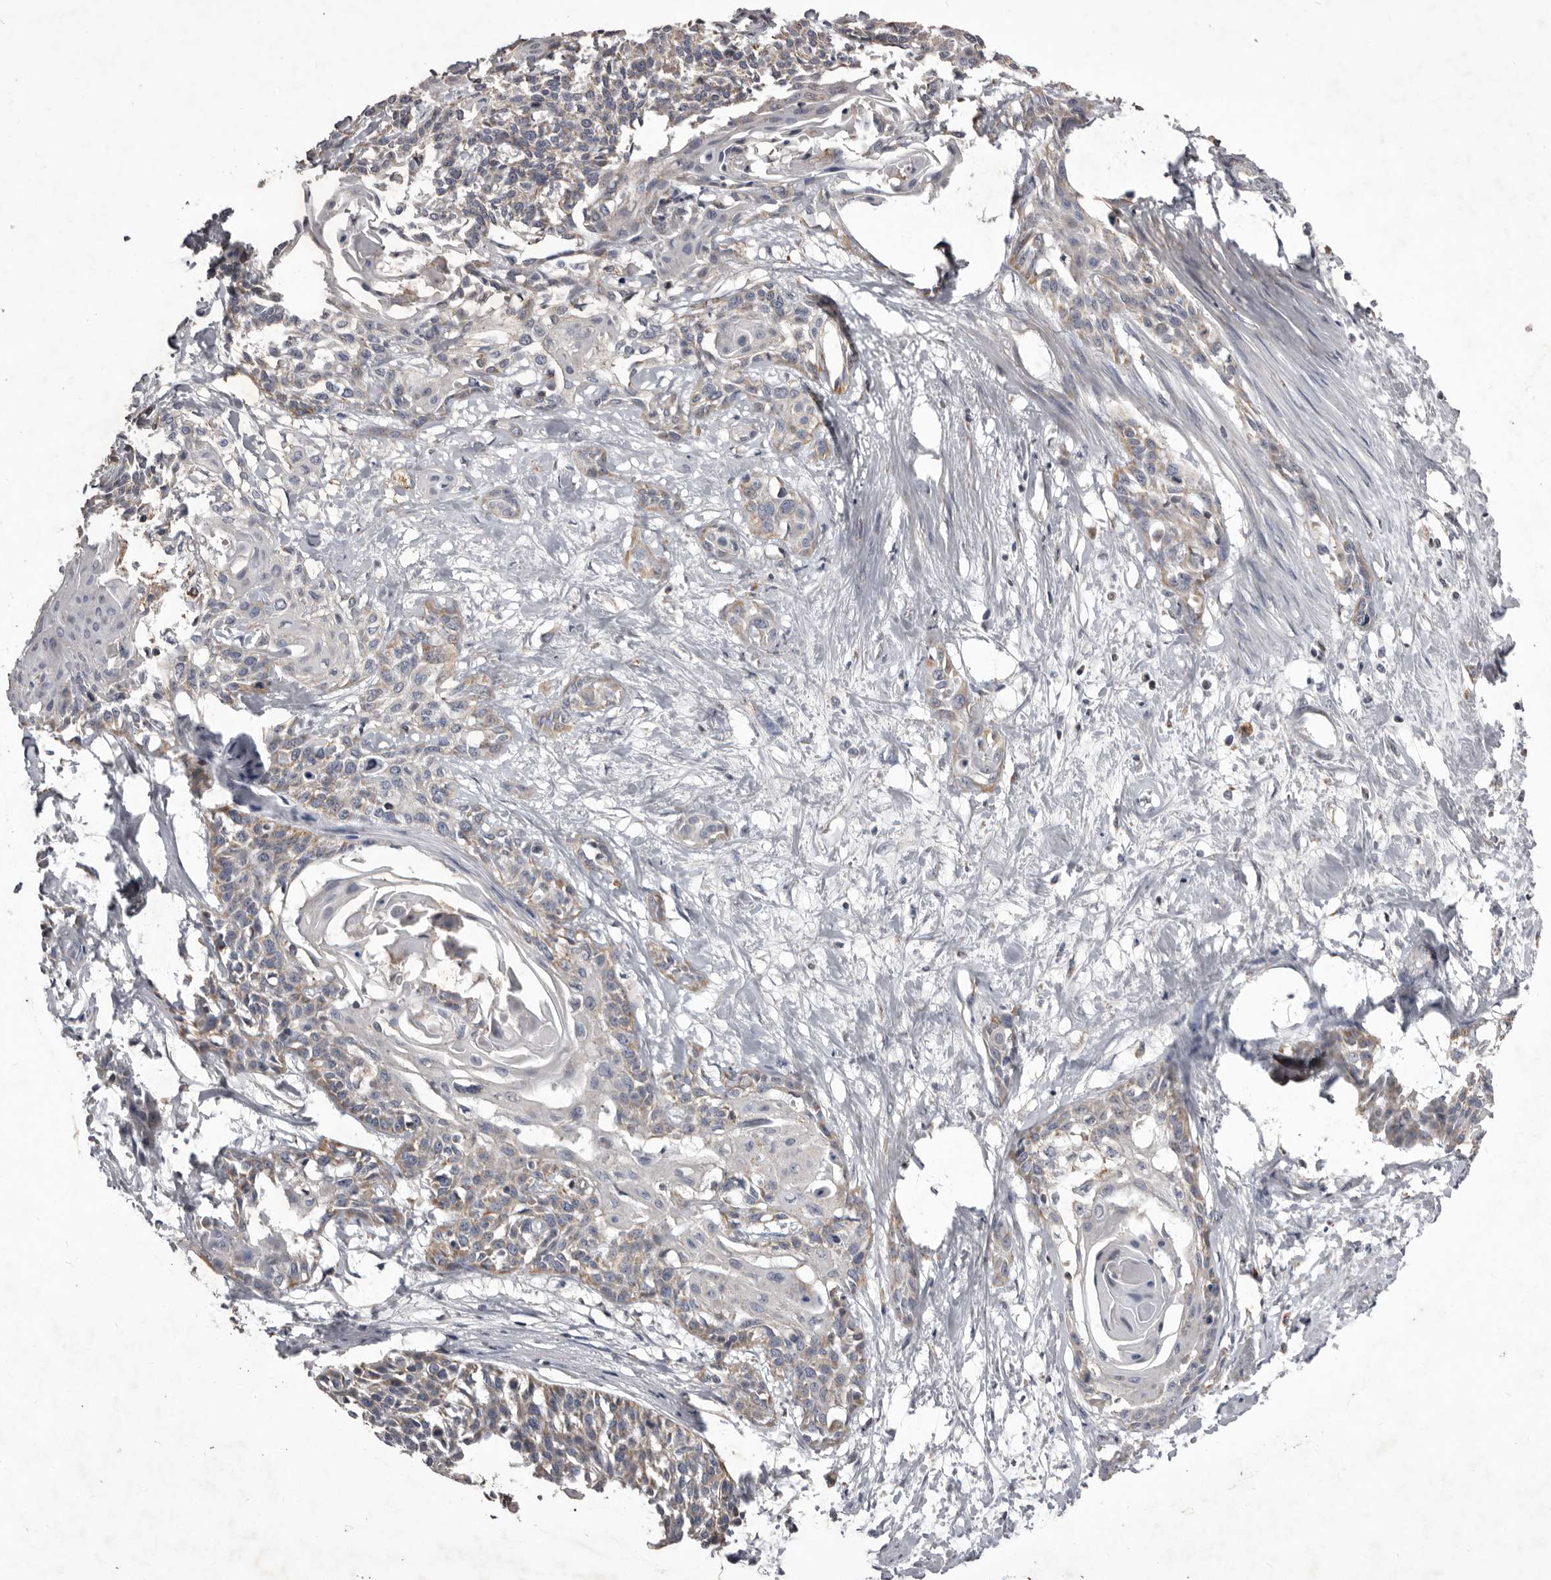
{"staining": {"intensity": "weak", "quantity": "<25%", "location": "cytoplasmic/membranous"}, "tissue": "cervical cancer", "cell_type": "Tumor cells", "image_type": "cancer", "snomed": [{"axis": "morphology", "description": "Squamous cell carcinoma, NOS"}, {"axis": "topography", "description": "Cervix"}], "caption": "There is no significant expression in tumor cells of cervical cancer.", "gene": "CXCL14", "patient": {"sex": "female", "age": 57}}